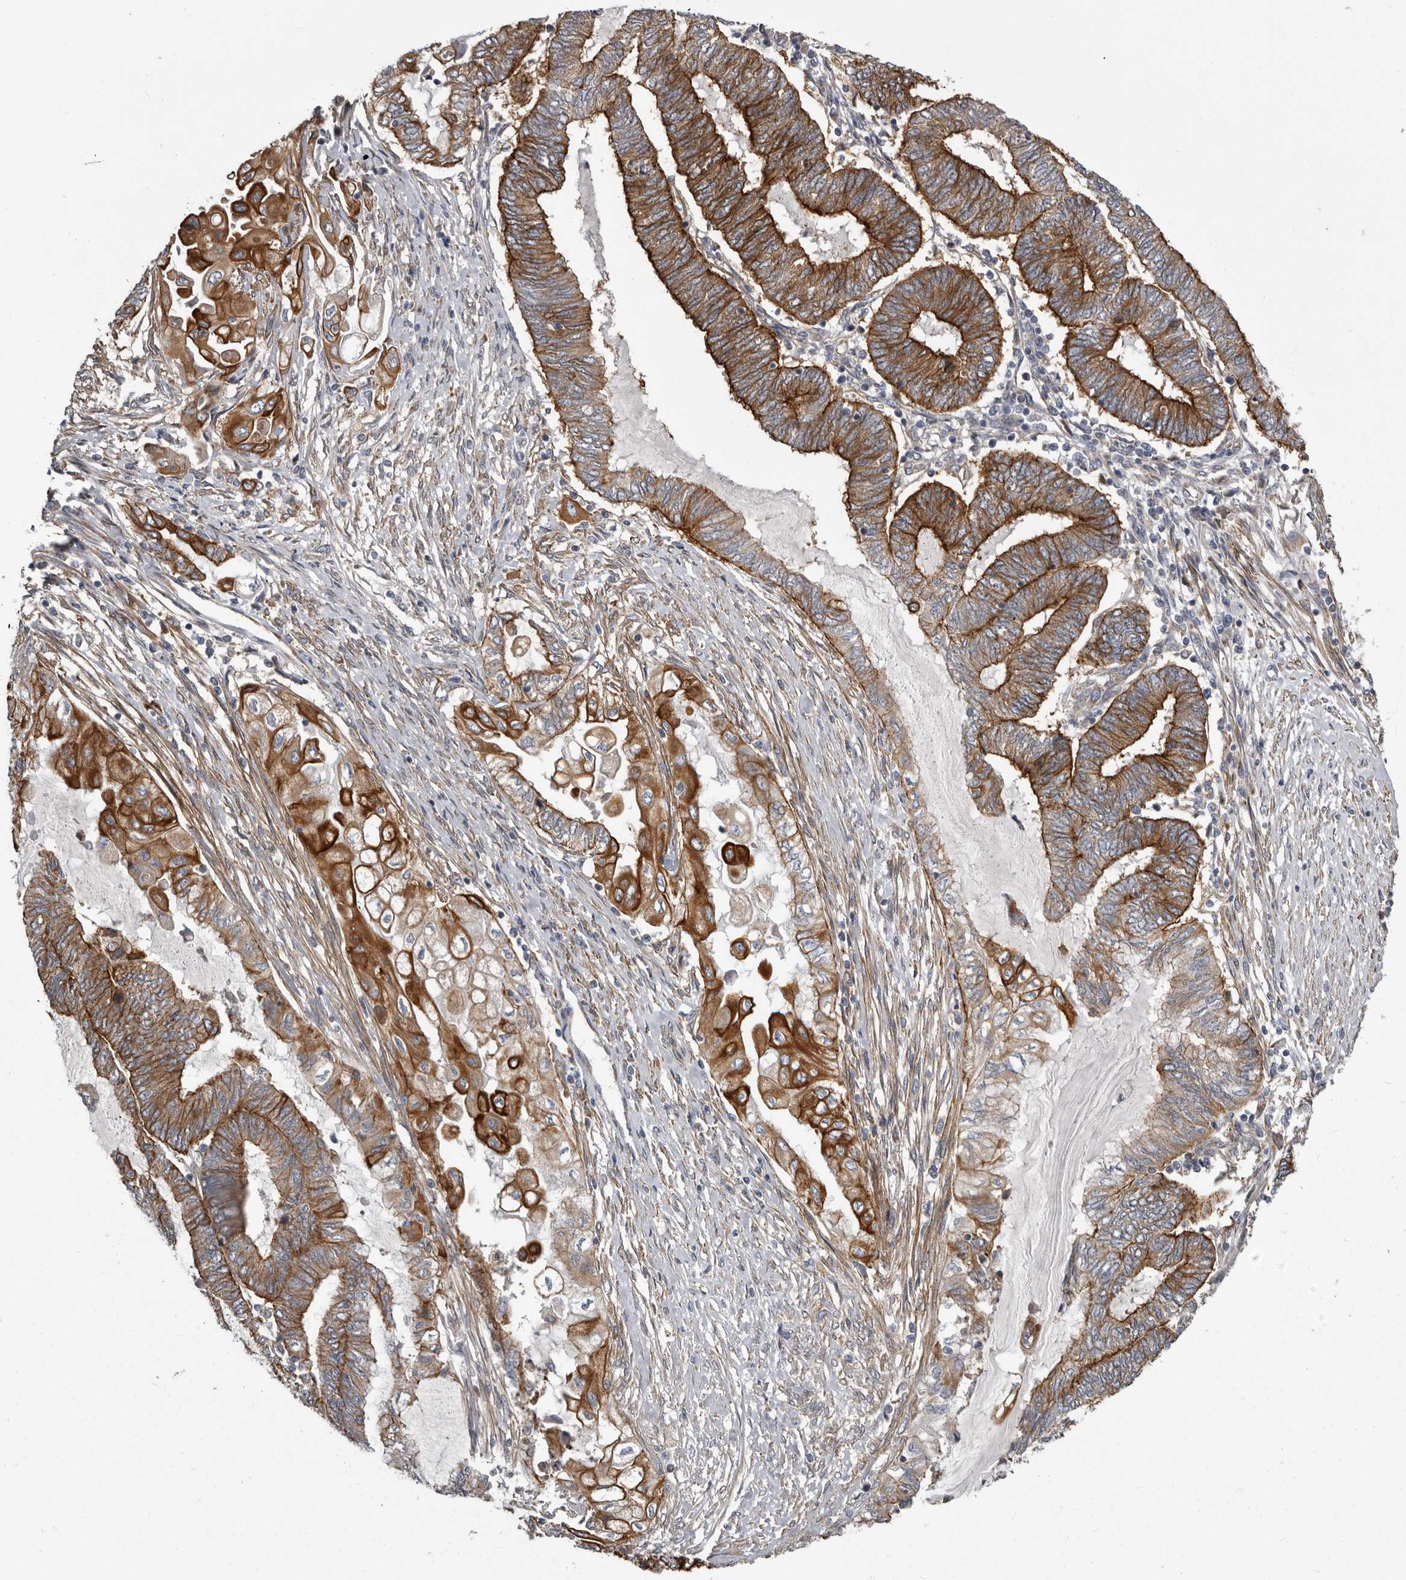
{"staining": {"intensity": "strong", "quantity": ">75%", "location": "cytoplasmic/membranous"}, "tissue": "endometrial cancer", "cell_type": "Tumor cells", "image_type": "cancer", "snomed": [{"axis": "morphology", "description": "Adenocarcinoma, NOS"}, {"axis": "topography", "description": "Uterus"}, {"axis": "topography", "description": "Endometrium"}], "caption": "Immunohistochemistry micrograph of endometrial cancer (adenocarcinoma) stained for a protein (brown), which reveals high levels of strong cytoplasmic/membranous positivity in about >75% of tumor cells.", "gene": "ENAH", "patient": {"sex": "female", "age": 70}}